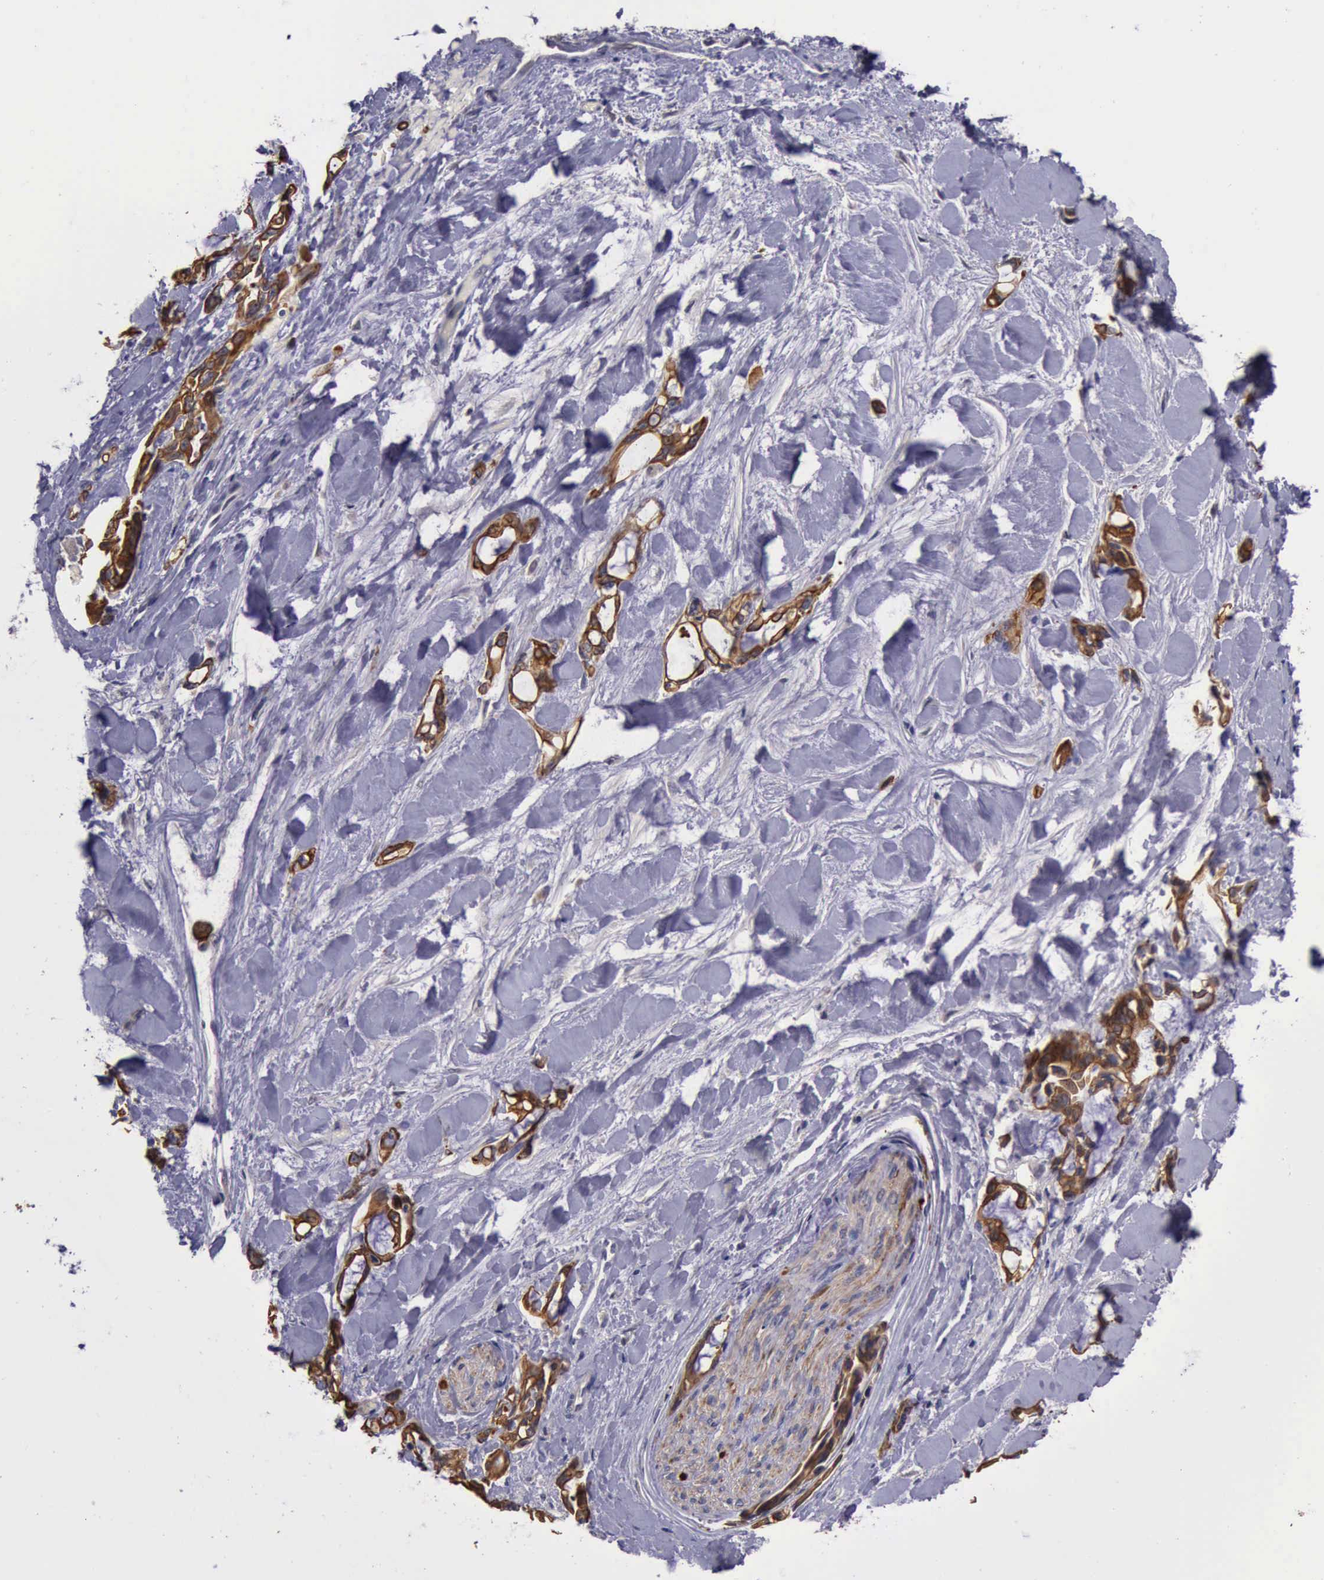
{"staining": {"intensity": "moderate", "quantity": ">75%", "location": "cytoplasmic/membranous"}, "tissue": "pancreatic cancer", "cell_type": "Tumor cells", "image_type": "cancer", "snomed": [{"axis": "morphology", "description": "Adenocarcinoma, NOS"}, {"axis": "topography", "description": "Pancreas"}], "caption": "The image shows staining of pancreatic cancer, revealing moderate cytoplasmic/membranous protein staining (brown color) within tumor cells. Using DAB (3,3'-diaminobenzidine) (brown) and hematoxylin (blue) stains, captured at high magnification using brightfield microscopy.", "gene": "RAB39B", "patient": {"sex": "female", "age": 70}}